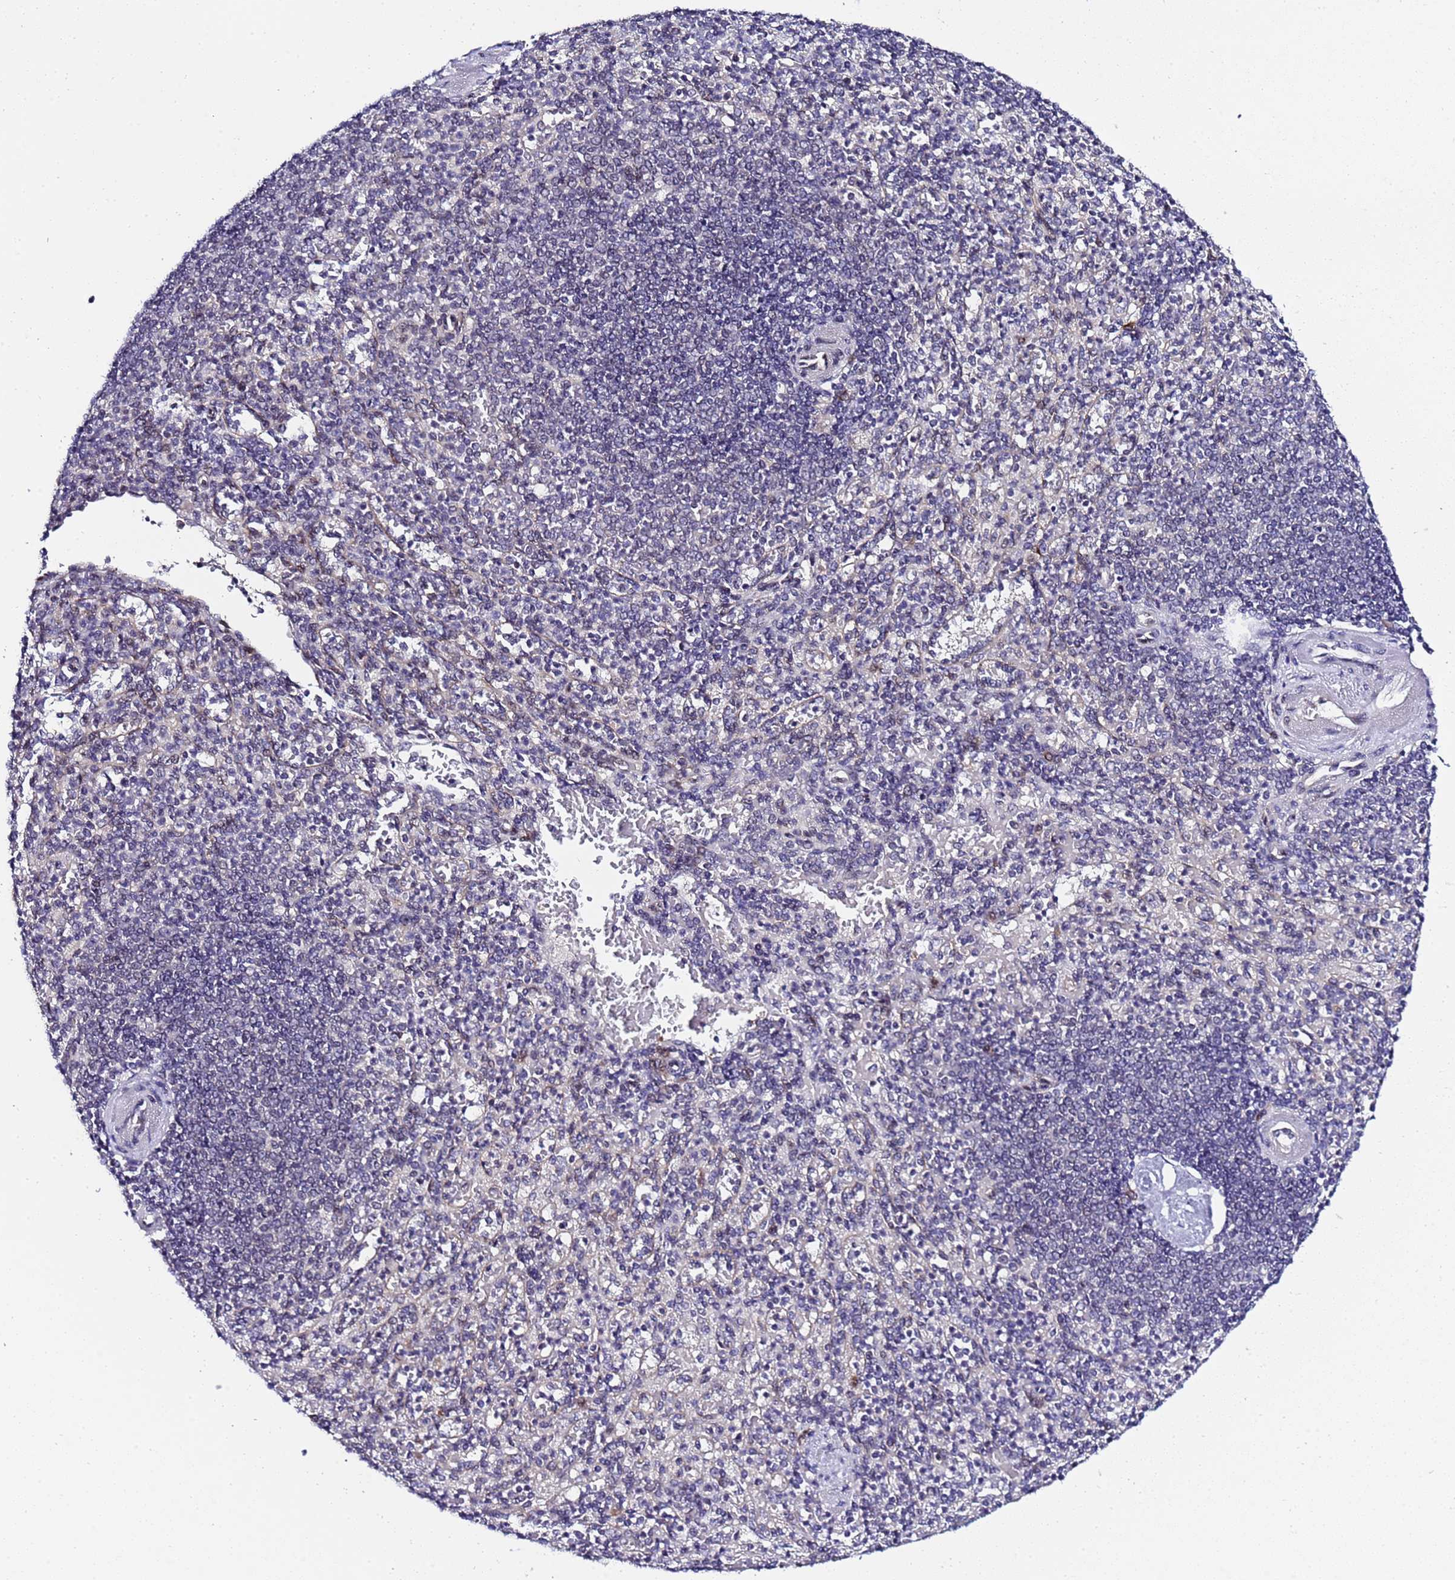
{"staining": {"intensity": "negative", "quantity": "none", "location": "none"}, "tissue": "spleen", "cell_type": "Cells in red pulp", "image_type": "normal", "snomed": [{"axis": "morphology", "description": "Normal tissue, NOS"}, {"axis": "topography", "description": "Spleen"}], "caption": "The immunohistochemistry image has no significant positivity in cells in red pulp of spleen.", "gene": "C19orf47", "patient": {"sex": "female", "age": 74}}